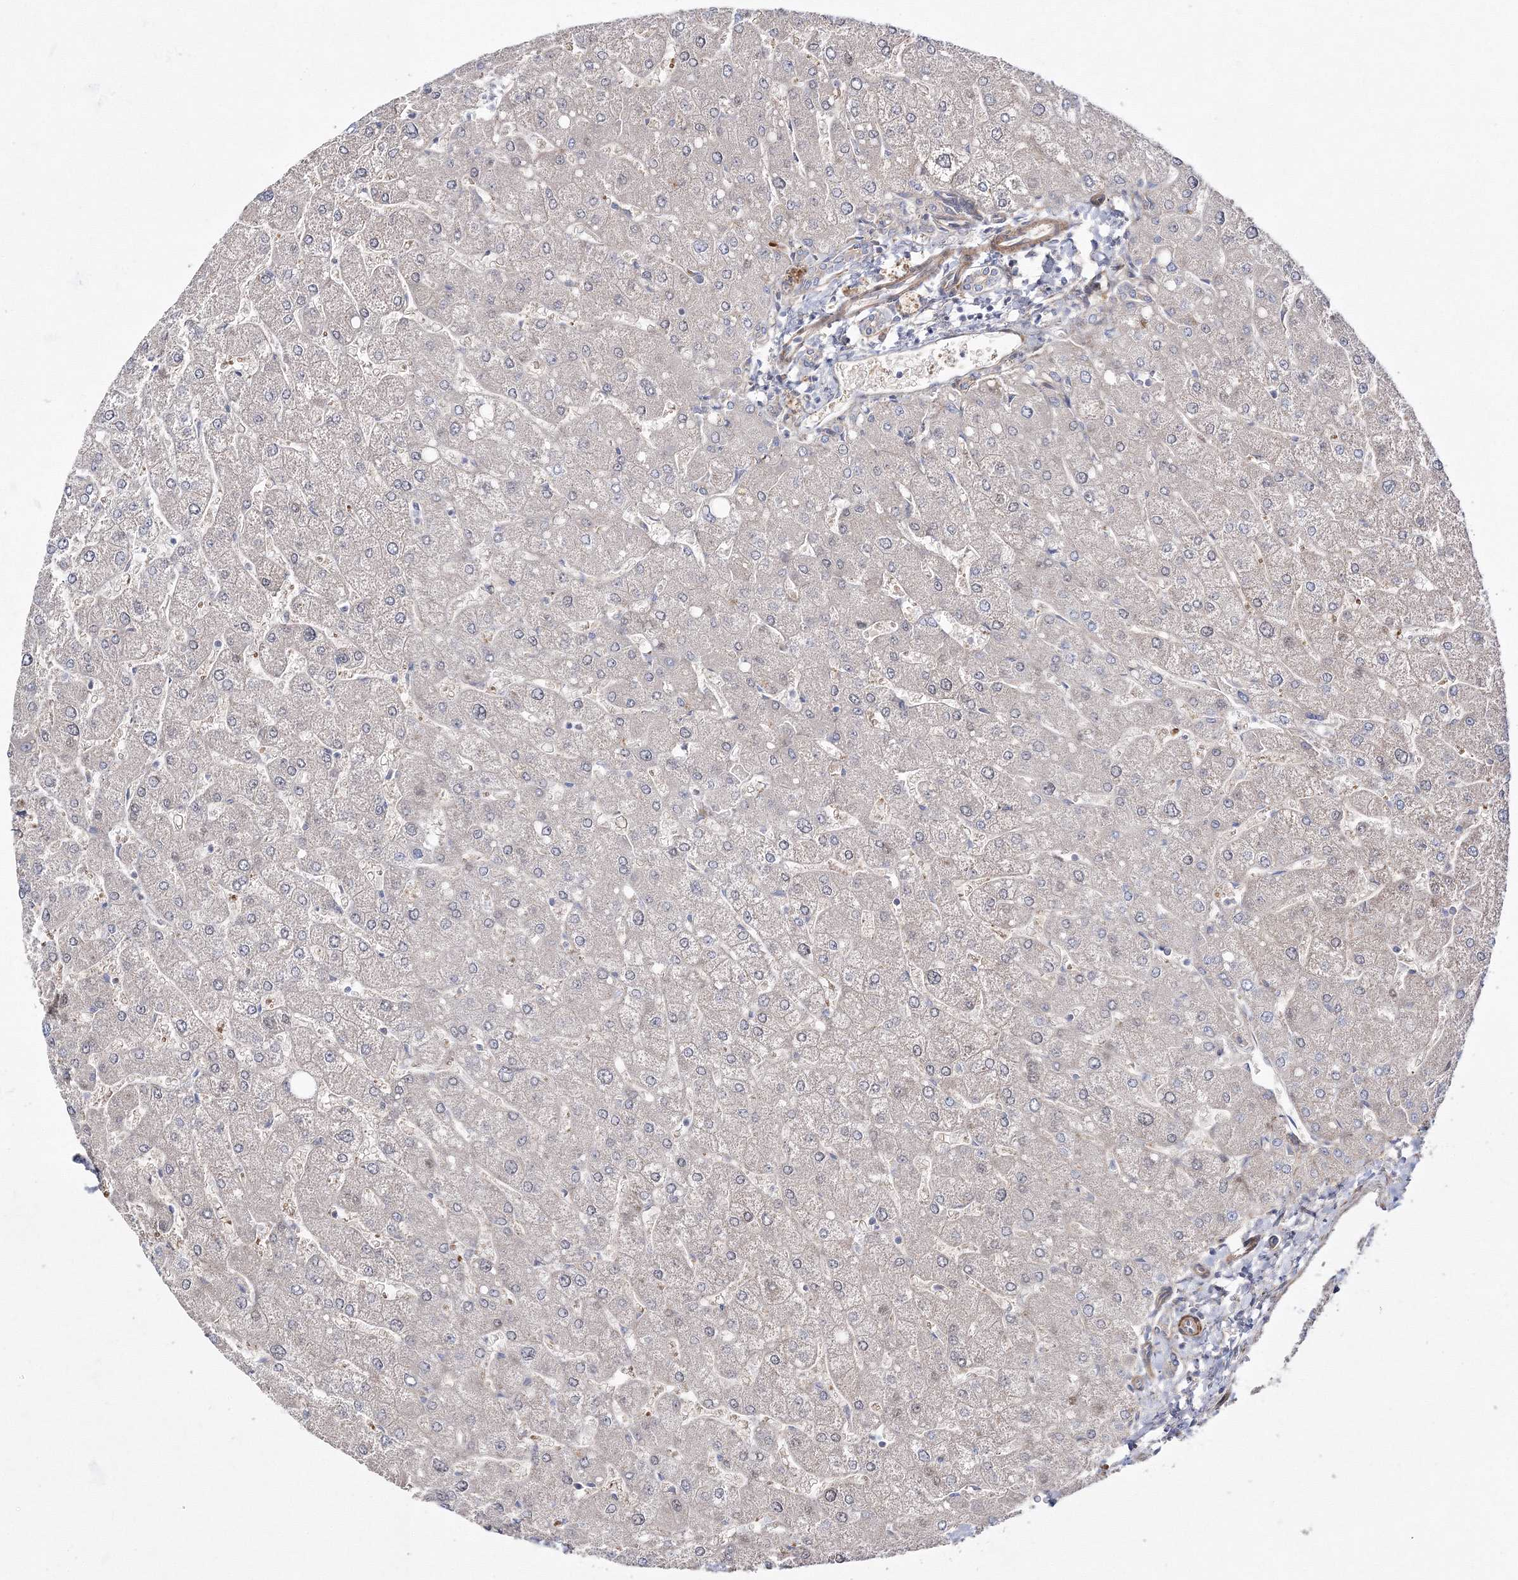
{"staining": {"intensity": "negative", "quantity": "none", "location": "none"}, "tissue": "liver", "cell_type": "Cholangiocytes", "image_type": "normal", "snomed": [{"axis": "morphology", "description": "Normal tissue, NOS"}, {"axis": "topography", "description": "Liver"}], "caption": "A photomicrograph of human liver is negative for staining in cholangiocytes. The staining is performed using DAB brown chromogen with nuclei counter-stained in using hematoxylin.", "gene": "ZSWIM6", "patient": {"sex": "male", "age": 55}}